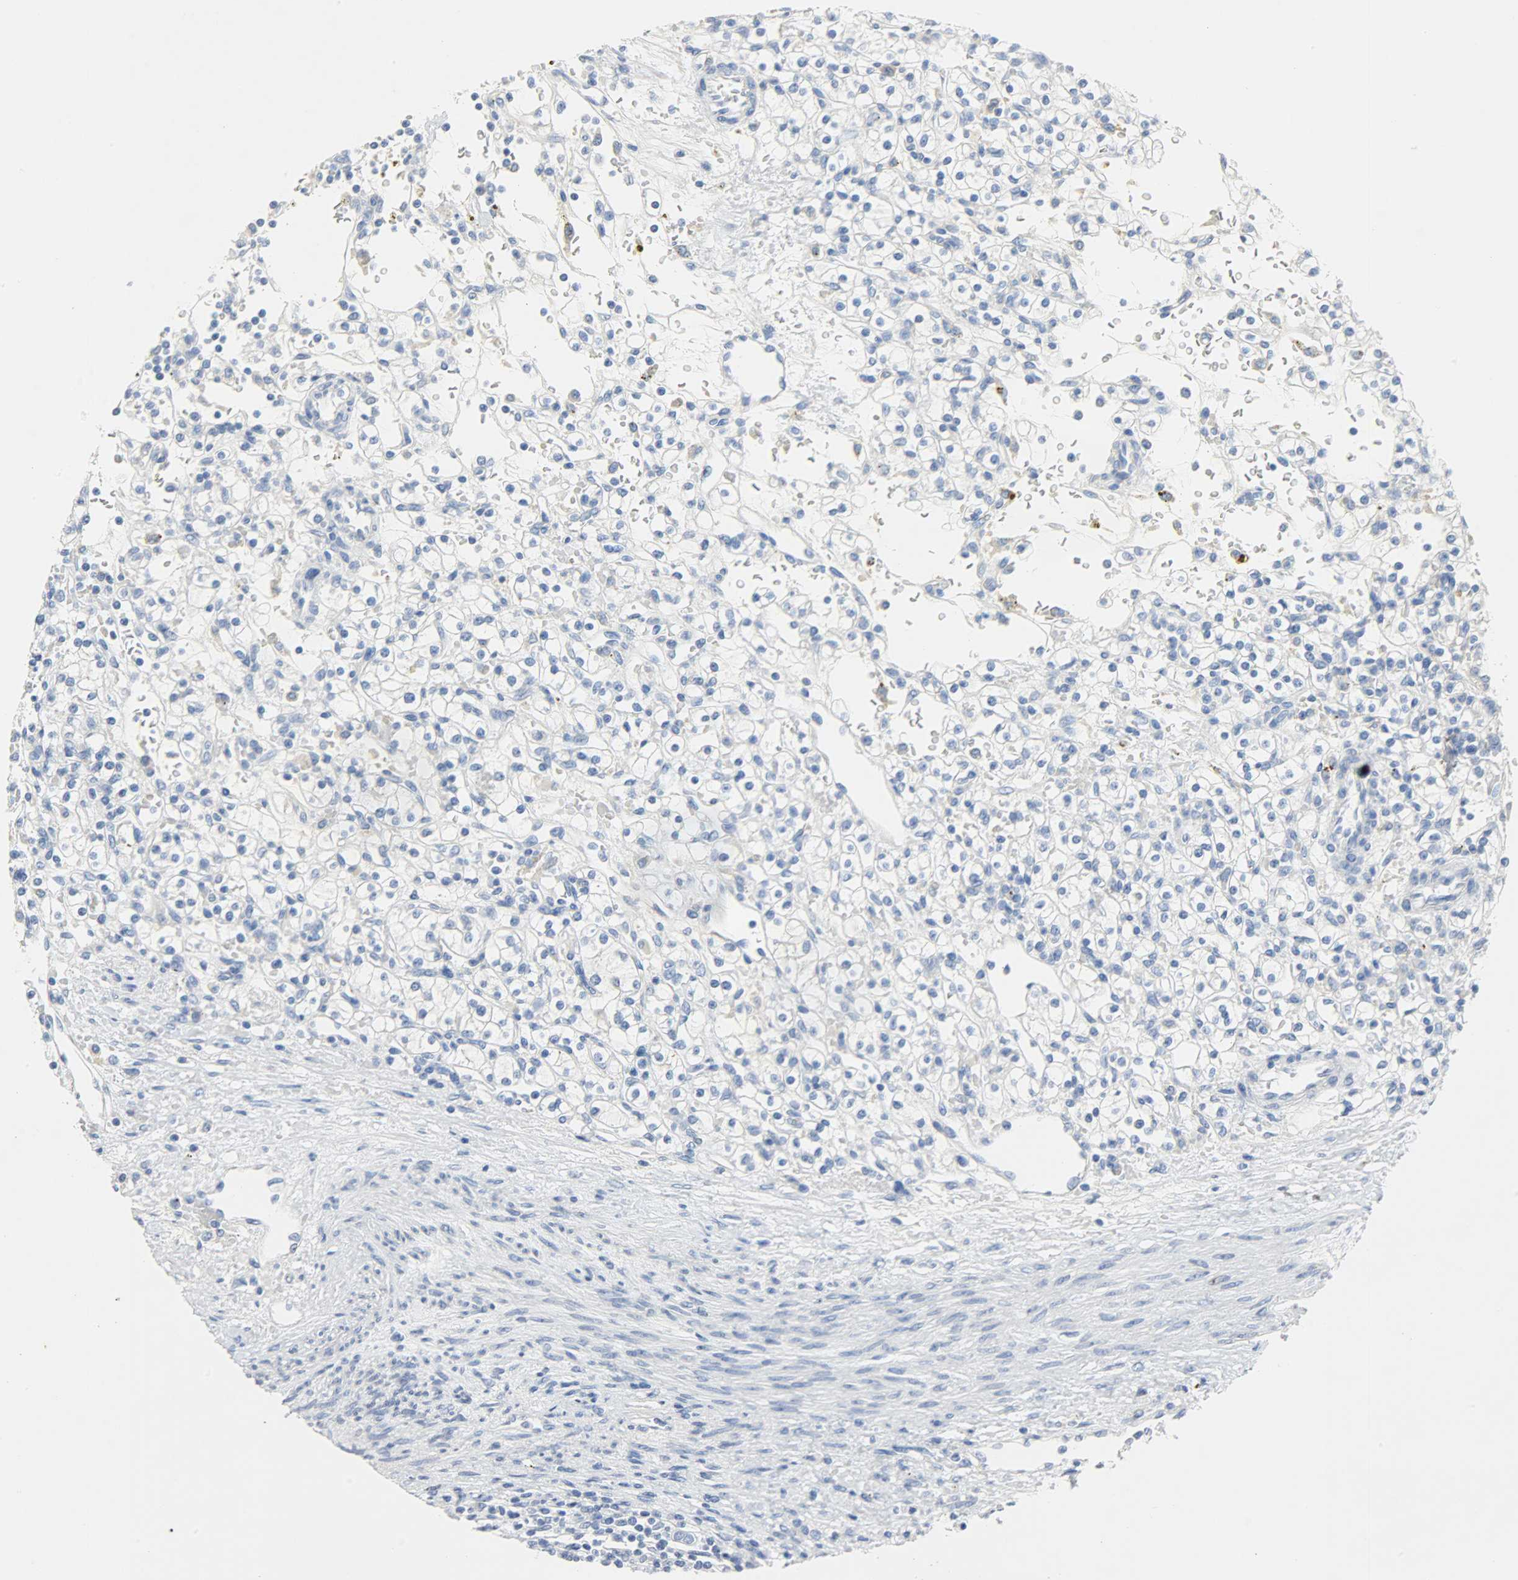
{"staining": {"intensity": "negative", "quantity": "none", "location": "none"}, "tissue": "renal cancer", "cell_type": "Tumor cells", "image_type": "cancer", "snomed": [{"axis": "morphology", "description": "Normal tissue, NOS"}, {"axis": "morphology", "description": "Adenocarcinoma, NOS"}, {"axis": "topography", "description": "Kidney"}], "caption": "The photomicrograph reveals no staining of tumor cells in renal adenocarcinoma.", "gene": "CRP", "patient": {"sex": "female", "age": 55}}